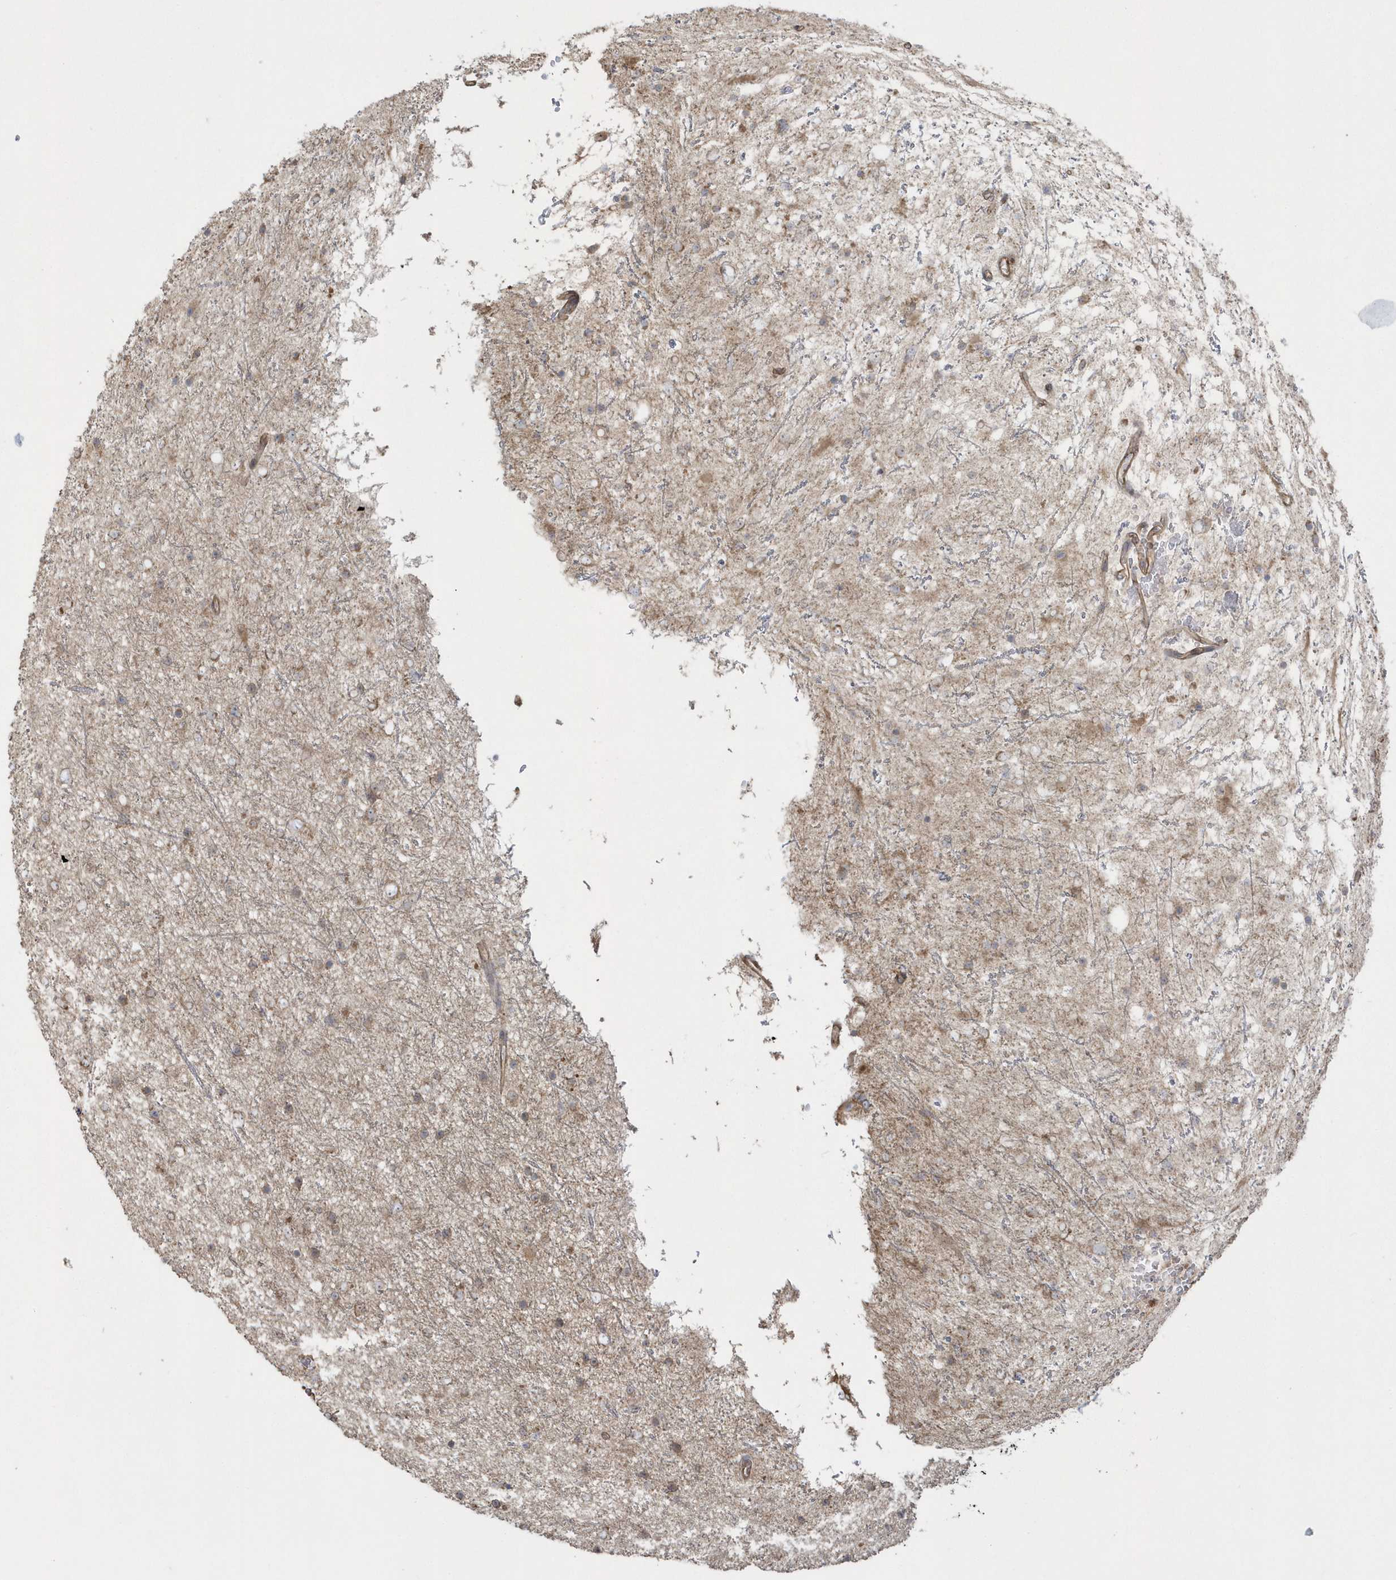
{"staining": {"intensity": "negative", "quantity": "none", "location": "none"}, "tissue": "glioma", "cell_type": "Tumor cells", "image_type": "cancer", "snomed": [{"axis": "morphology", "description": "Glioma, malignant, Low grade"}, {"axis": "topography", "description": "Cerebral cortex"}], "caption": "Micrograph shows no significant protein staining in tumor cells of glioma.", "gene": "ARMC8", "patient": {"sex": "female", "age": 39}}